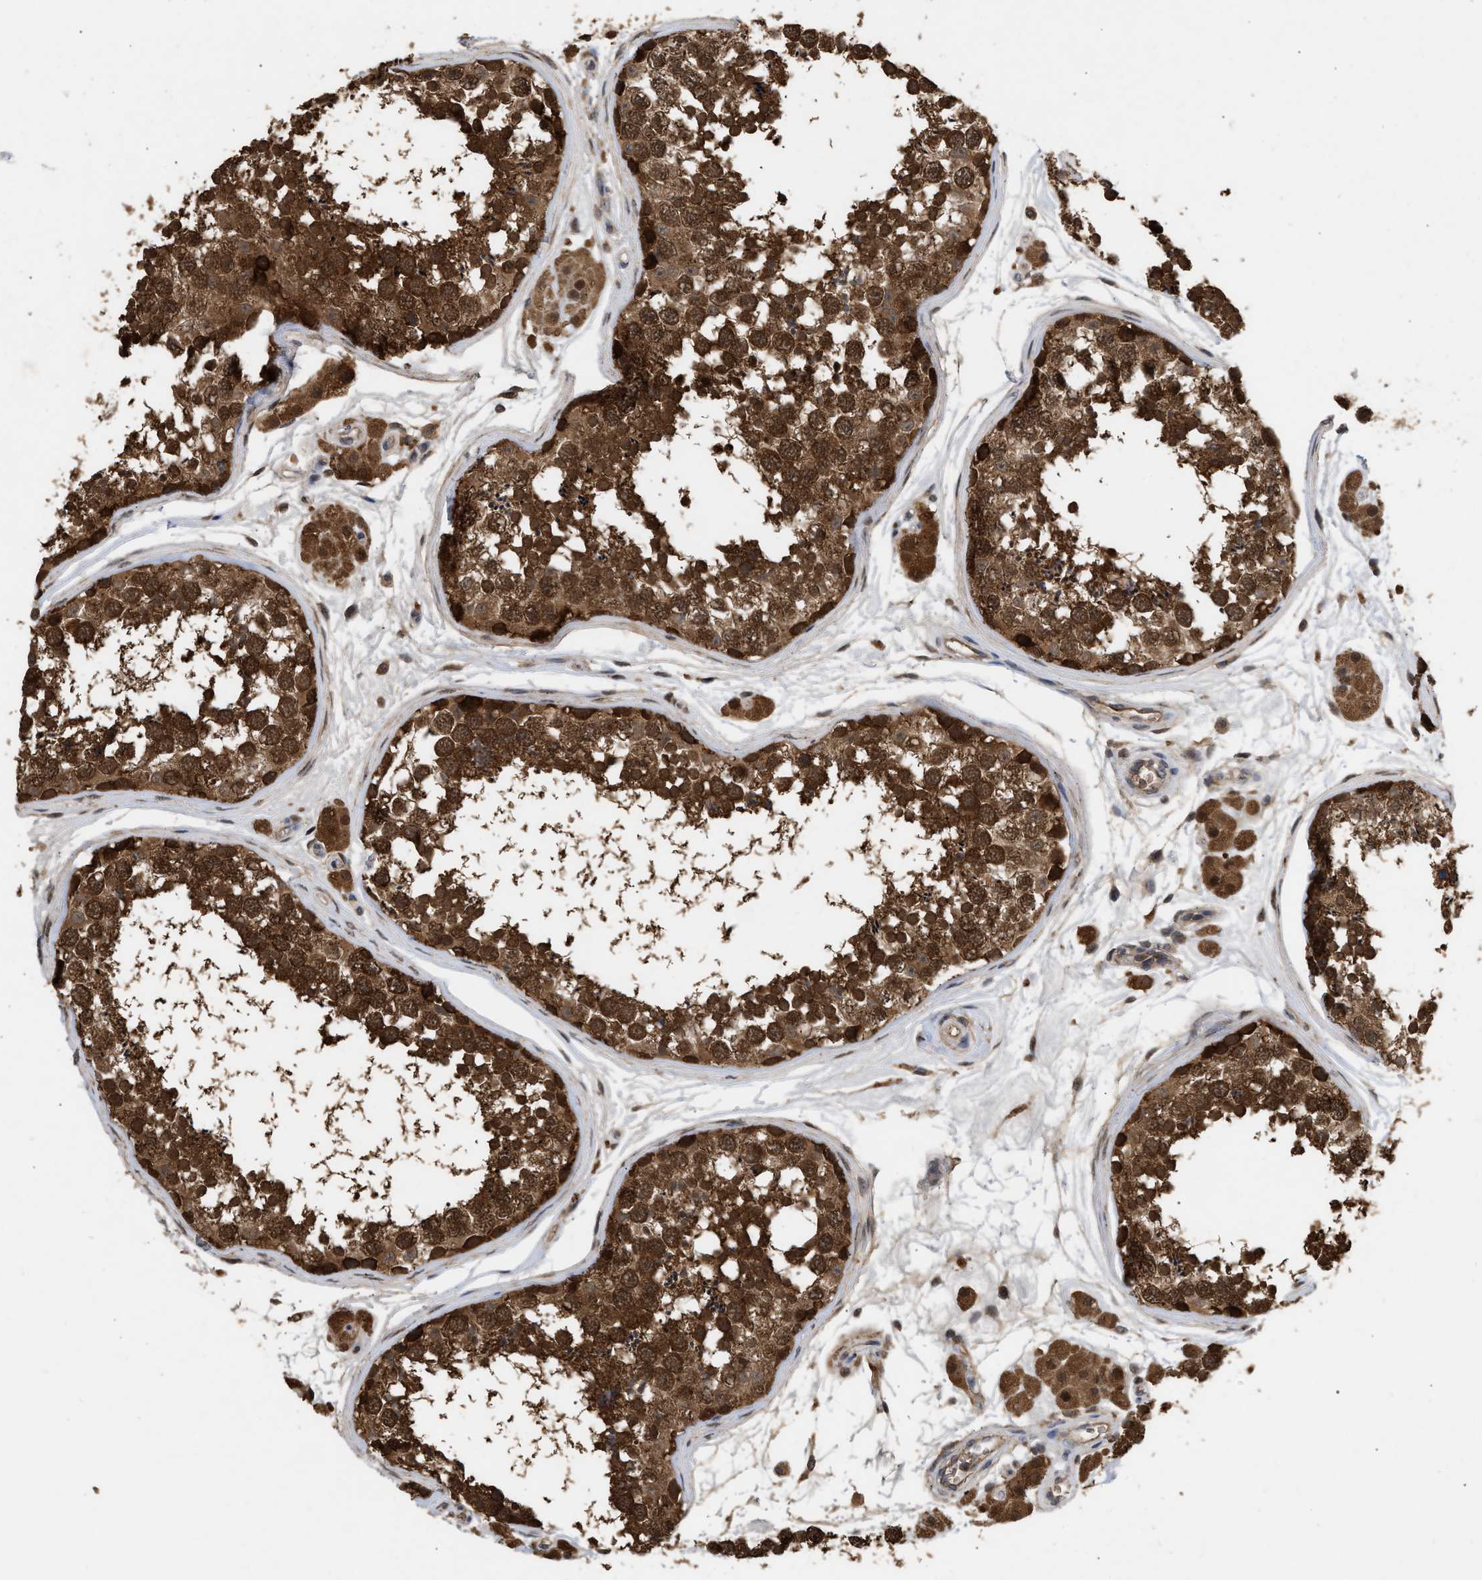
{"staining": {"intensity": "strong", "quantity": ">75%", "location": "cytoplasmic/membranous,nuclear"}, "tissue": "testis", "cell_type": "Cells in seminiferous ducts", "image_type": "normal", "snomed": [{"axis": "morphology", "description": "Normal tissue, NOS"}, {"axis": "topography", "description": "Testis"}], "caption": "Unremarkable testis exhibits strong cytoplasmic/membranous,nuclear expression in approximately >75% of cells in seminiferous ducts The staining is performed using DAB (3,3'-diaminobenzidine) brown chromogen to label protein expression. The nuclei are counter-stained blue using hematoxylin..", "gene": "FITM1", "patient": {"sex": "male", "age": 56}}